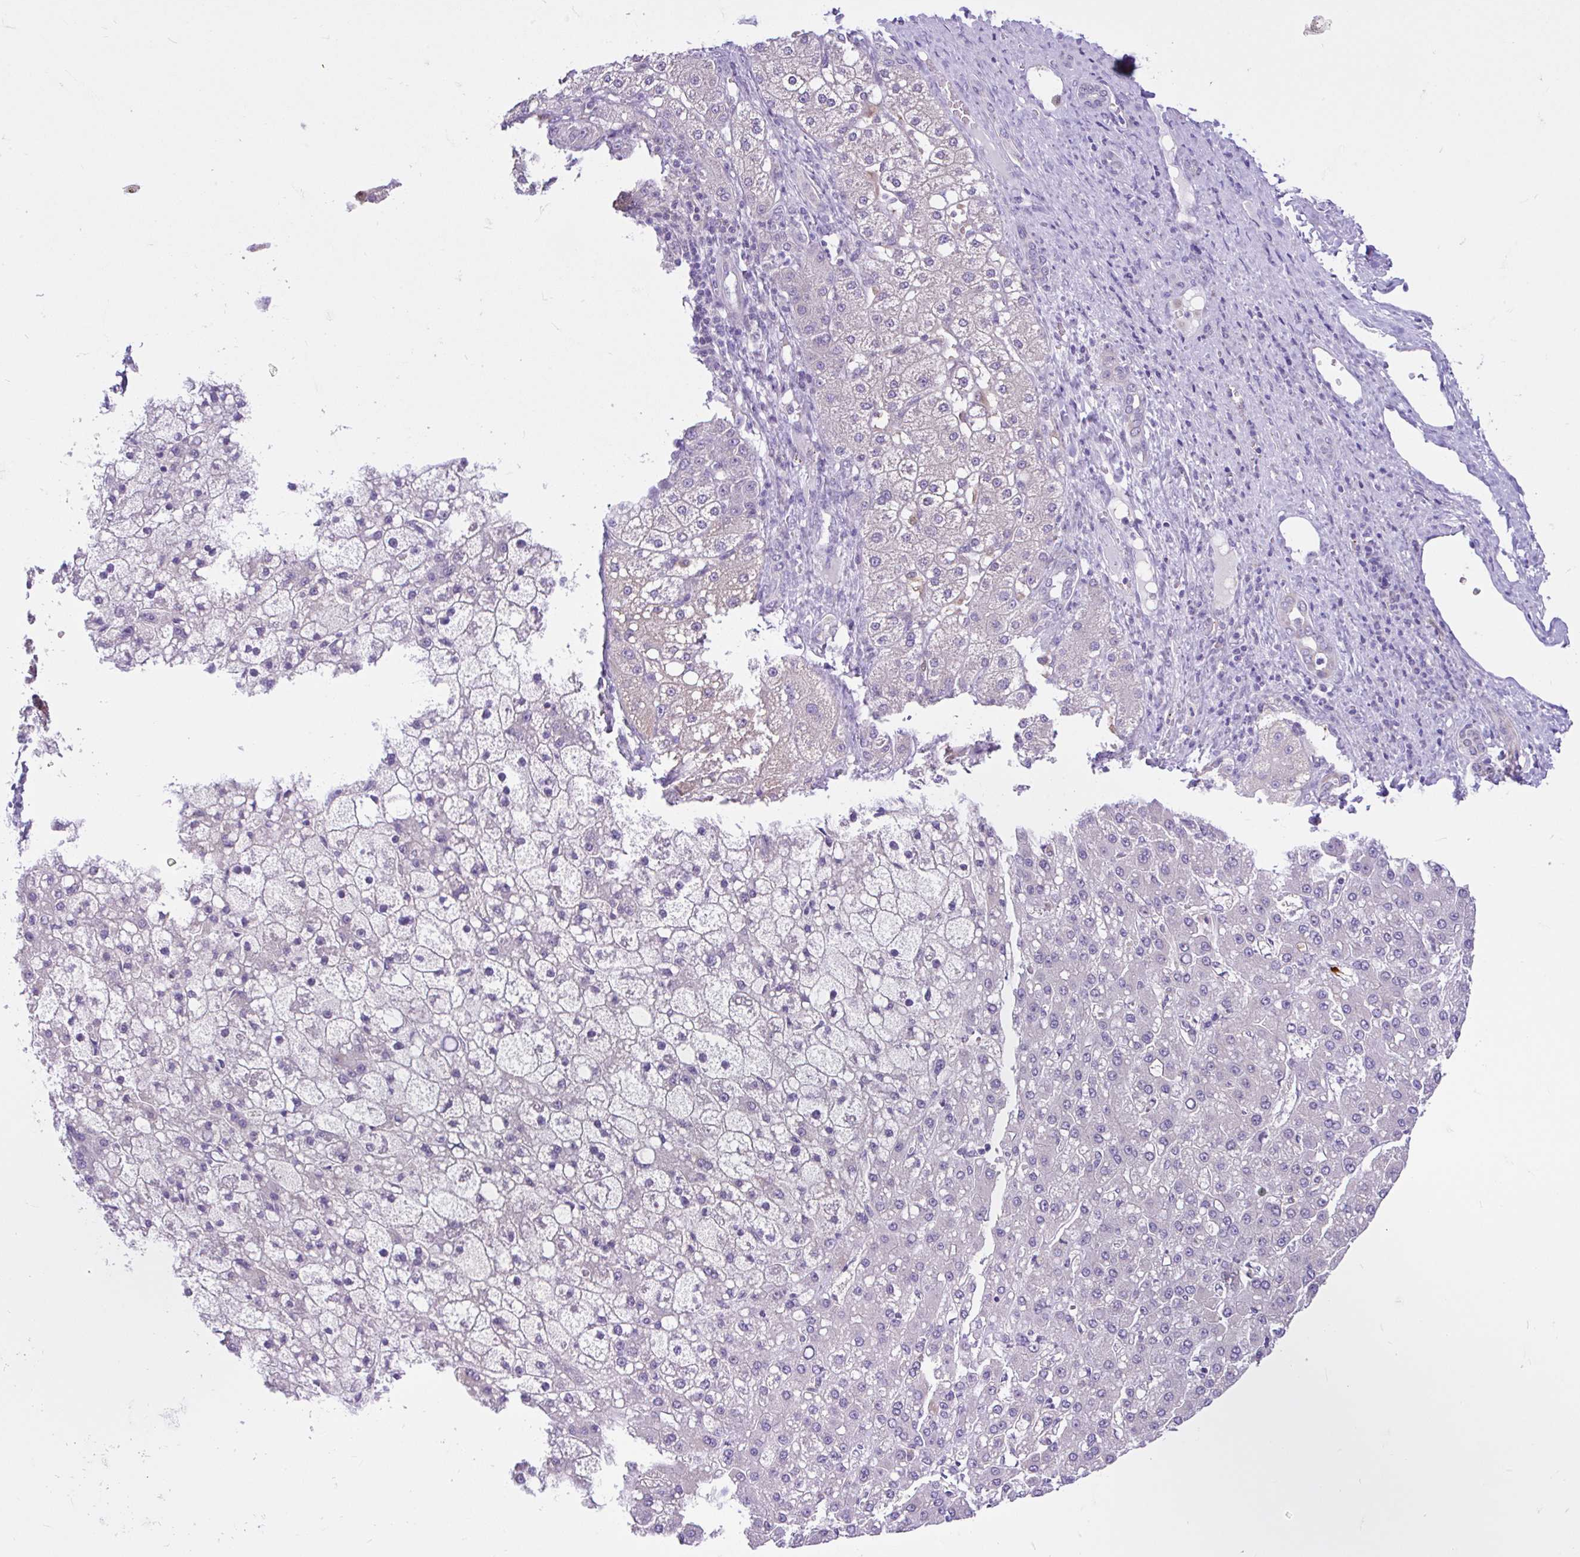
{"staining": {"intensity": "negative", "quantity": "none", "location": "none"}, "tissue": "liver cancer", "cell_type": "Tumor cells", "image_type": "cancer", "snomed": [{"axis": "morphology", "description": "Carcinoma, Hepatocellular, NOS"}, {"axis": "topography", "description": "Liver"}], "caption": "A micrograph of human liver cancer is negative for staining in tumor cells.", "gene": "ANO4", "patient": {"sex": "male", "age": 67}}